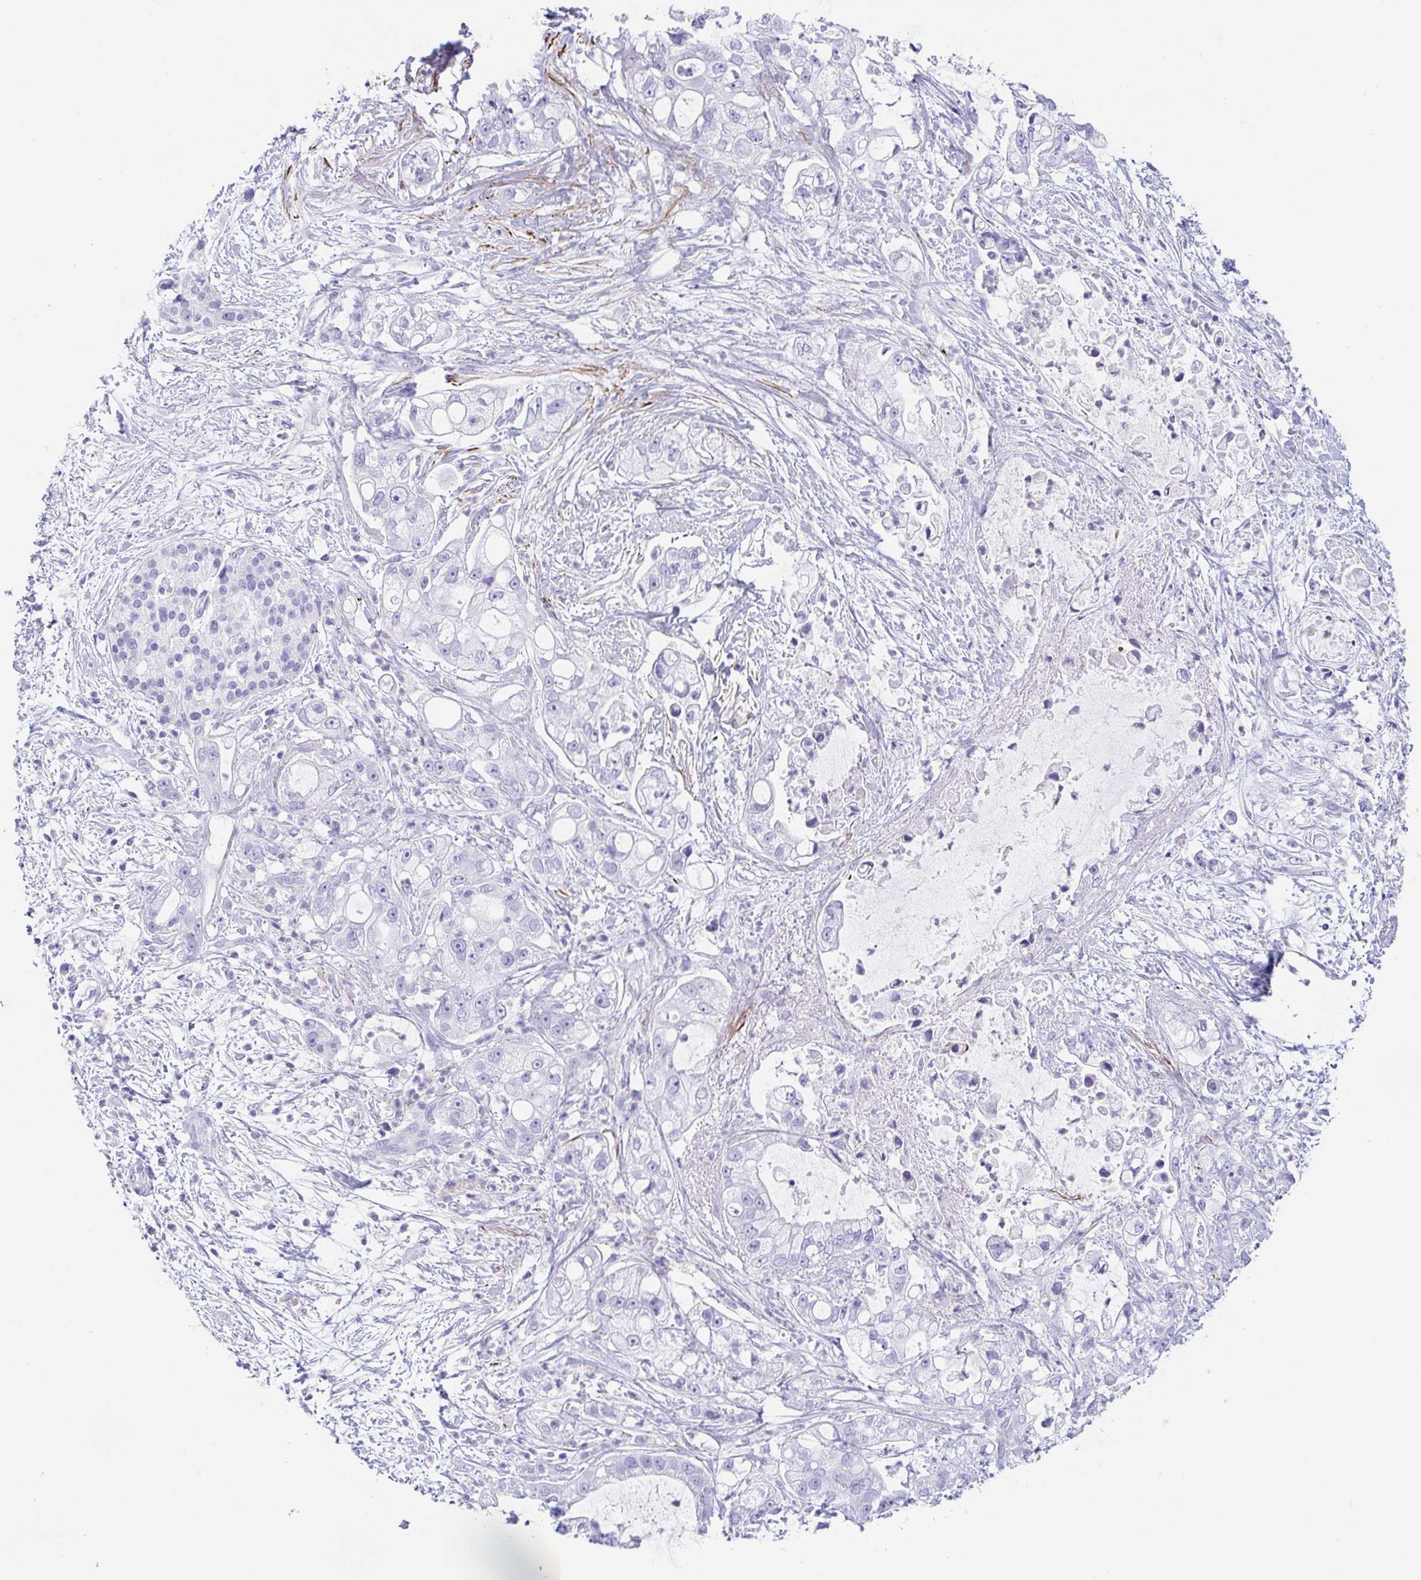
{"staining": {"intensity": "negative", "quantity": "none", "location": "none"}, "tissue": "pancreatic cancer", "cell_type": "Tumor cells", "image_type": "cancer", "snomed": [{"axis": "morphology", "description": "Adenocarcinoma, NOS"}, {"axis": "topography", "description": "Pancreas"}], "caption": "Immunohistochemical staining of human pancreatic cancer exhibits no significant positivity in tumor cells.", "gene": "TAS2R41", "patient": {"sex": "female", "age": 69}}